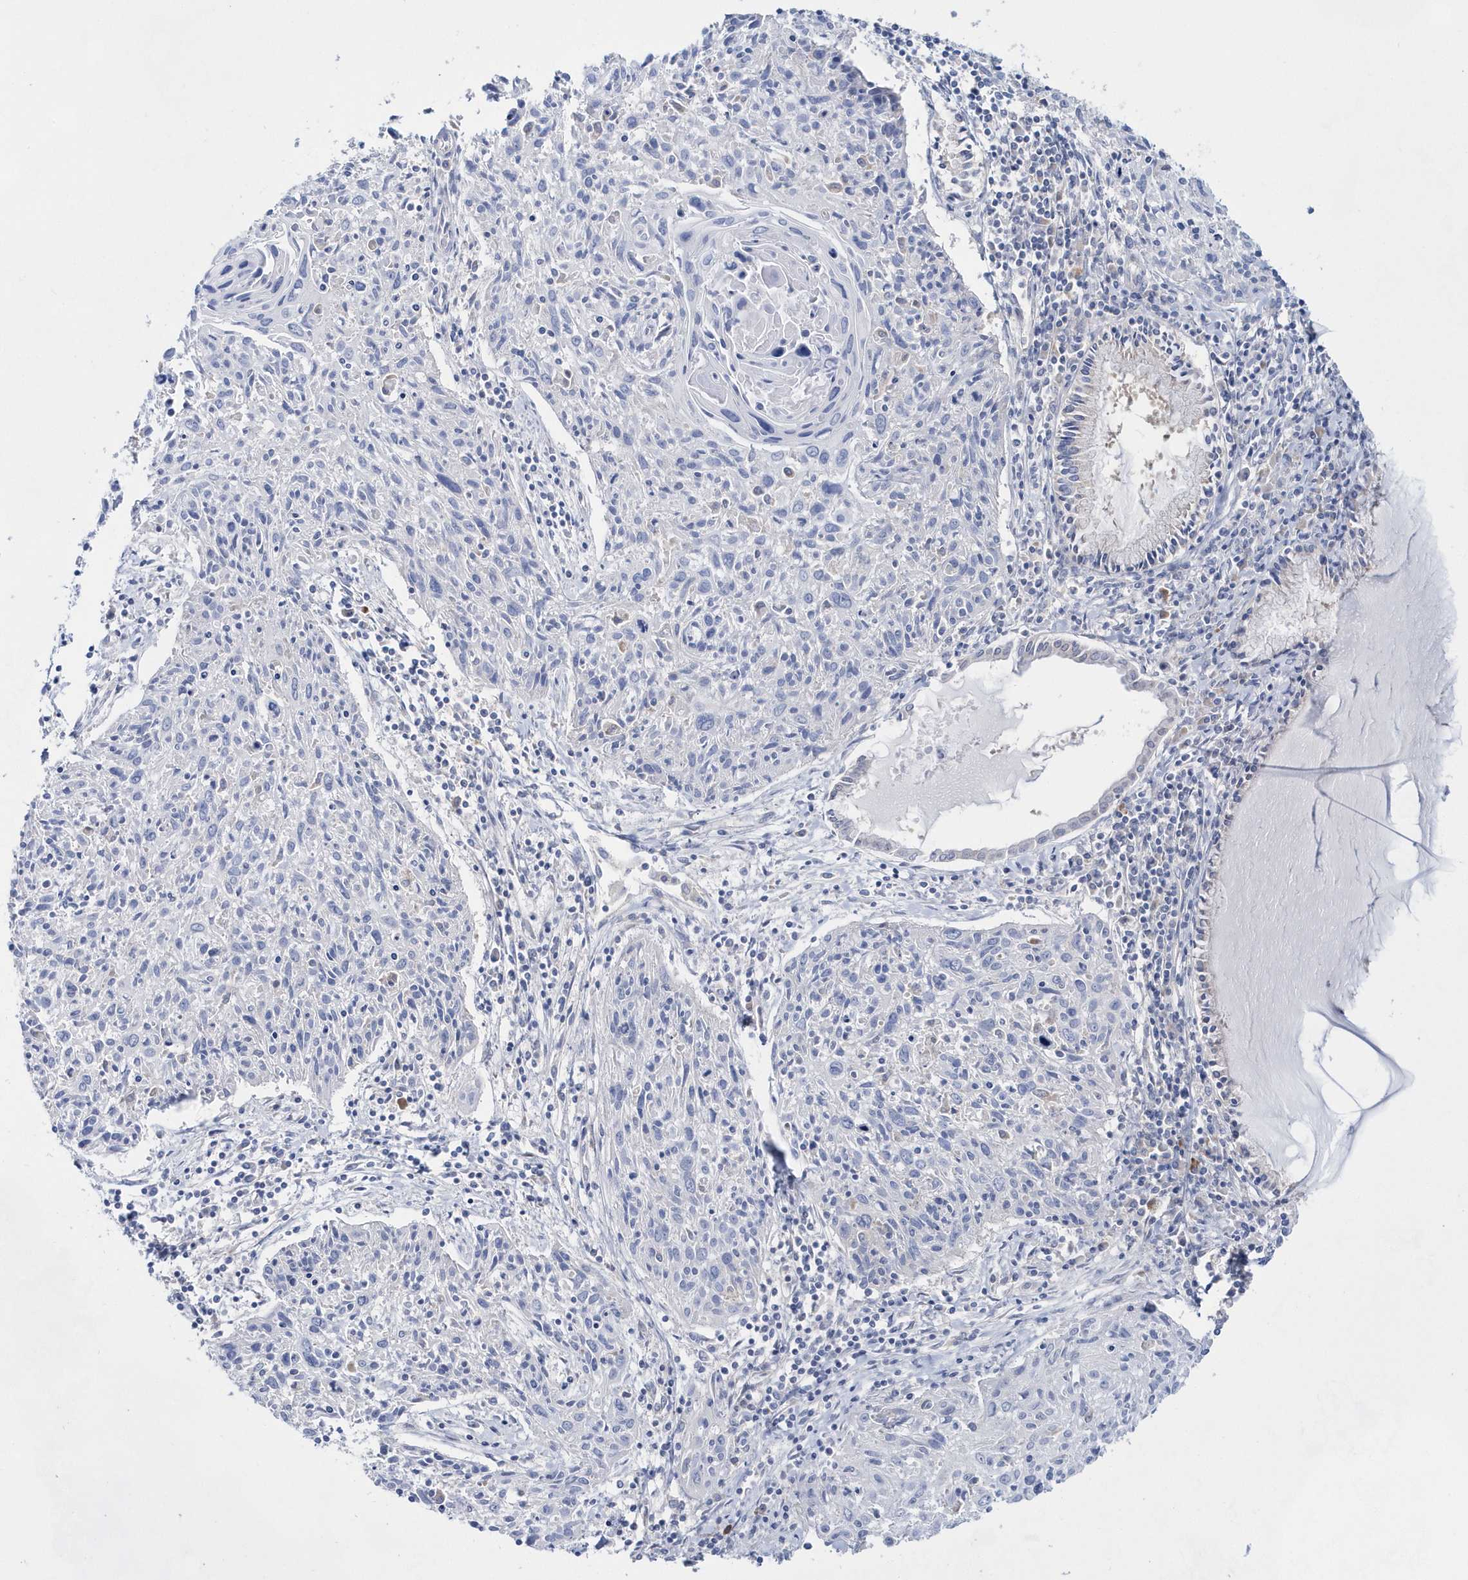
{"staining": {"intensity": "negative", "quantity": "none", "location": "none"}, "tissue": "cervical cancer", "cell_type": "Tumor cells", "image_type": "cancer", "snomed": [{"axis": "morphology", "description": "Squamous cell carcinoma, NOS"}, {"axis": "topography", "description": "Cervix"}], "caption": "A photomicrograph of cervical cancer stained for a protein shows no brown staining in tumor cells. The staining is performed using DAB brown chromogen with nuclei counter-stained in using hematoxylin.", "gene": "BDH2", "patient": {"sex": "female", "age": 51}}